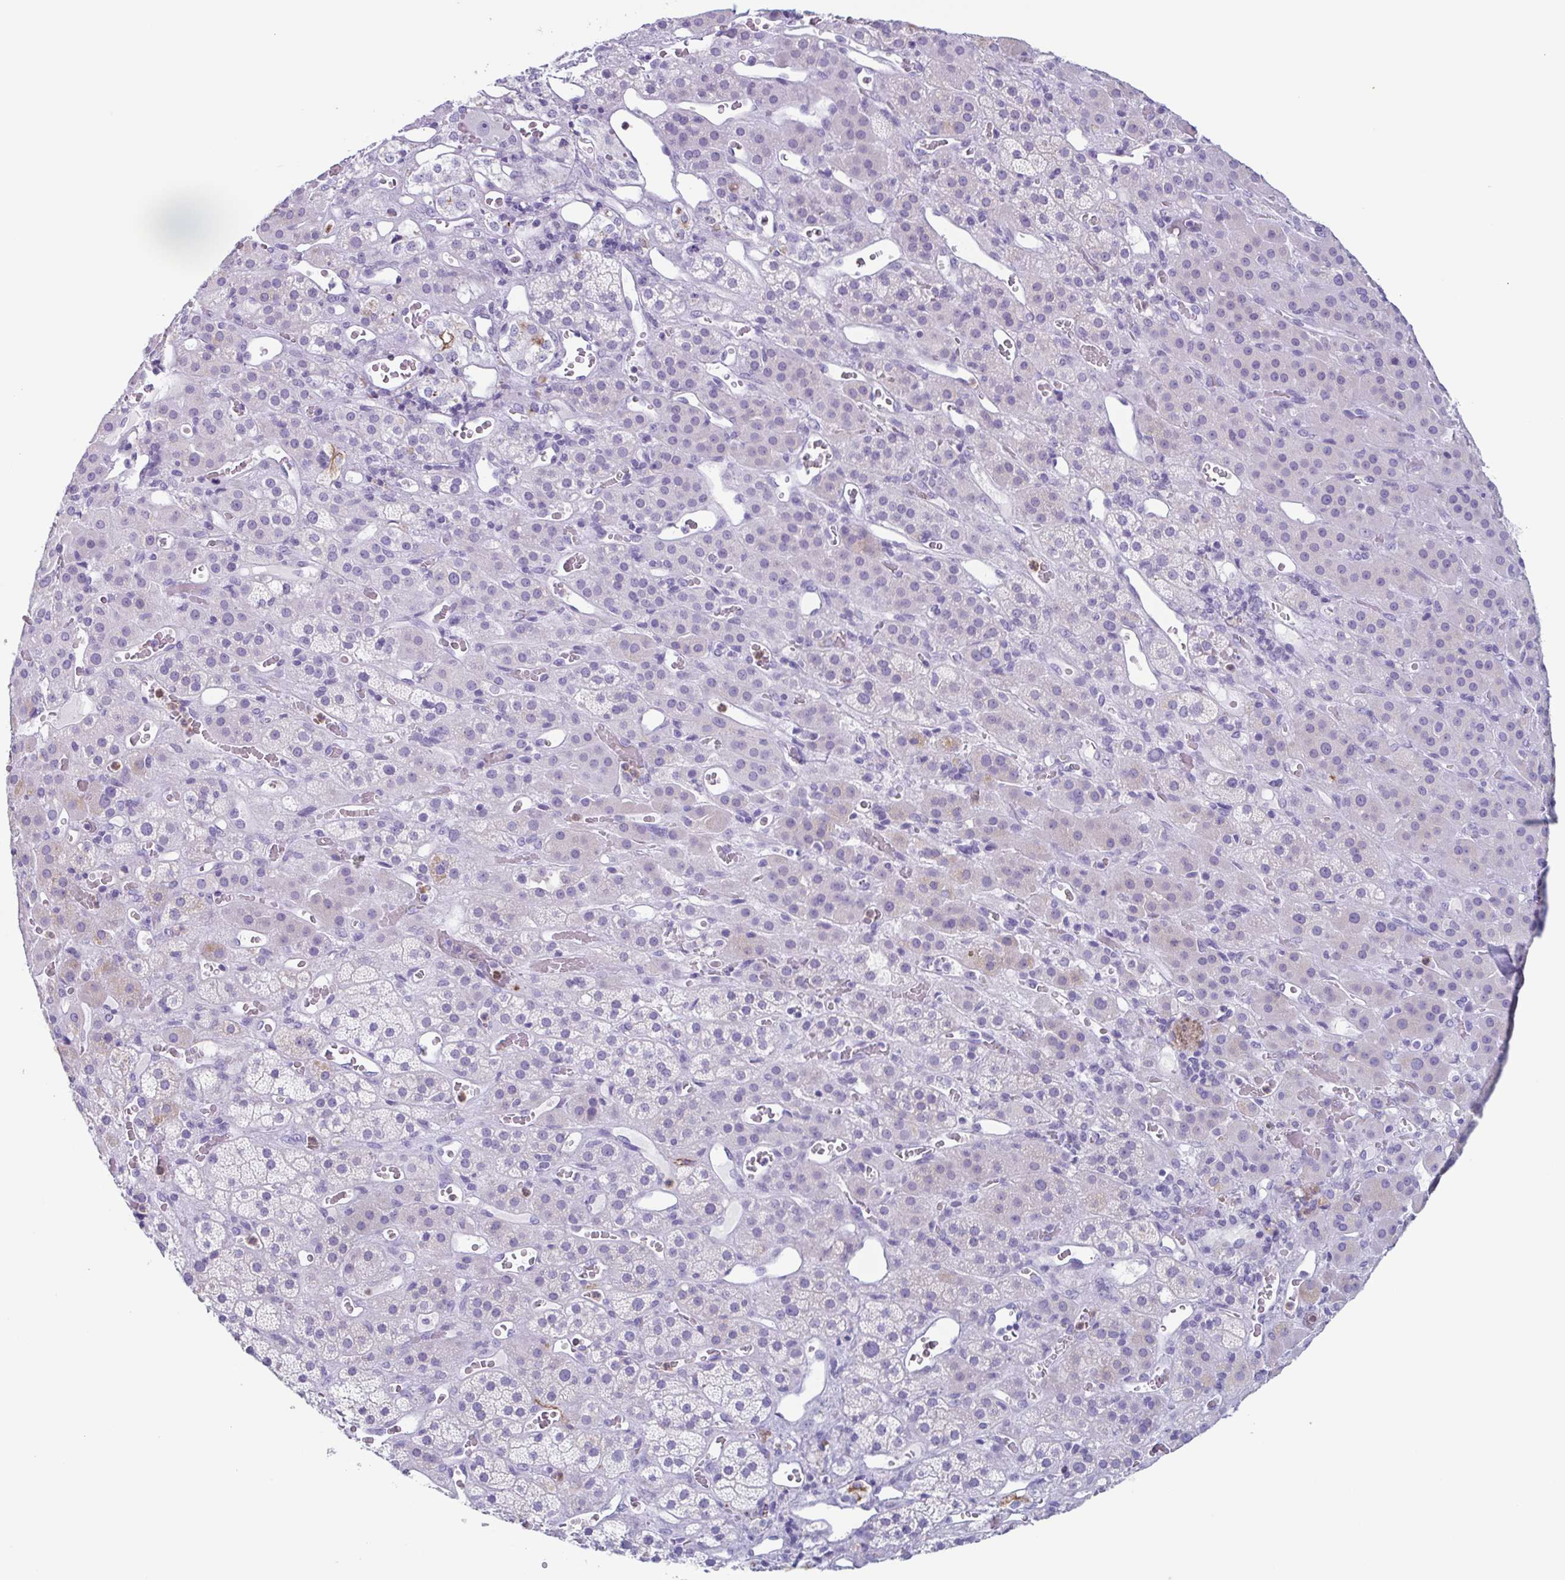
{"staining": {"intensity": "negative", "quantity": "none", "location": "none"}, "tissue": "adrenal gland", "cell_type": "Glandular cells", "image_type": "normal", "snomed": [{"axis": "morphology", "description": "Normal tissue, NOS"}, {"axis": "topography", "description": "Adrenal gland"}], "caption": "An IHC micrograph of benign adrenal gland is shown. There is no staining in glandular cells of adrenal gland.", "gene": "BPI", "patient": {"sex": "male", "age": 57}}